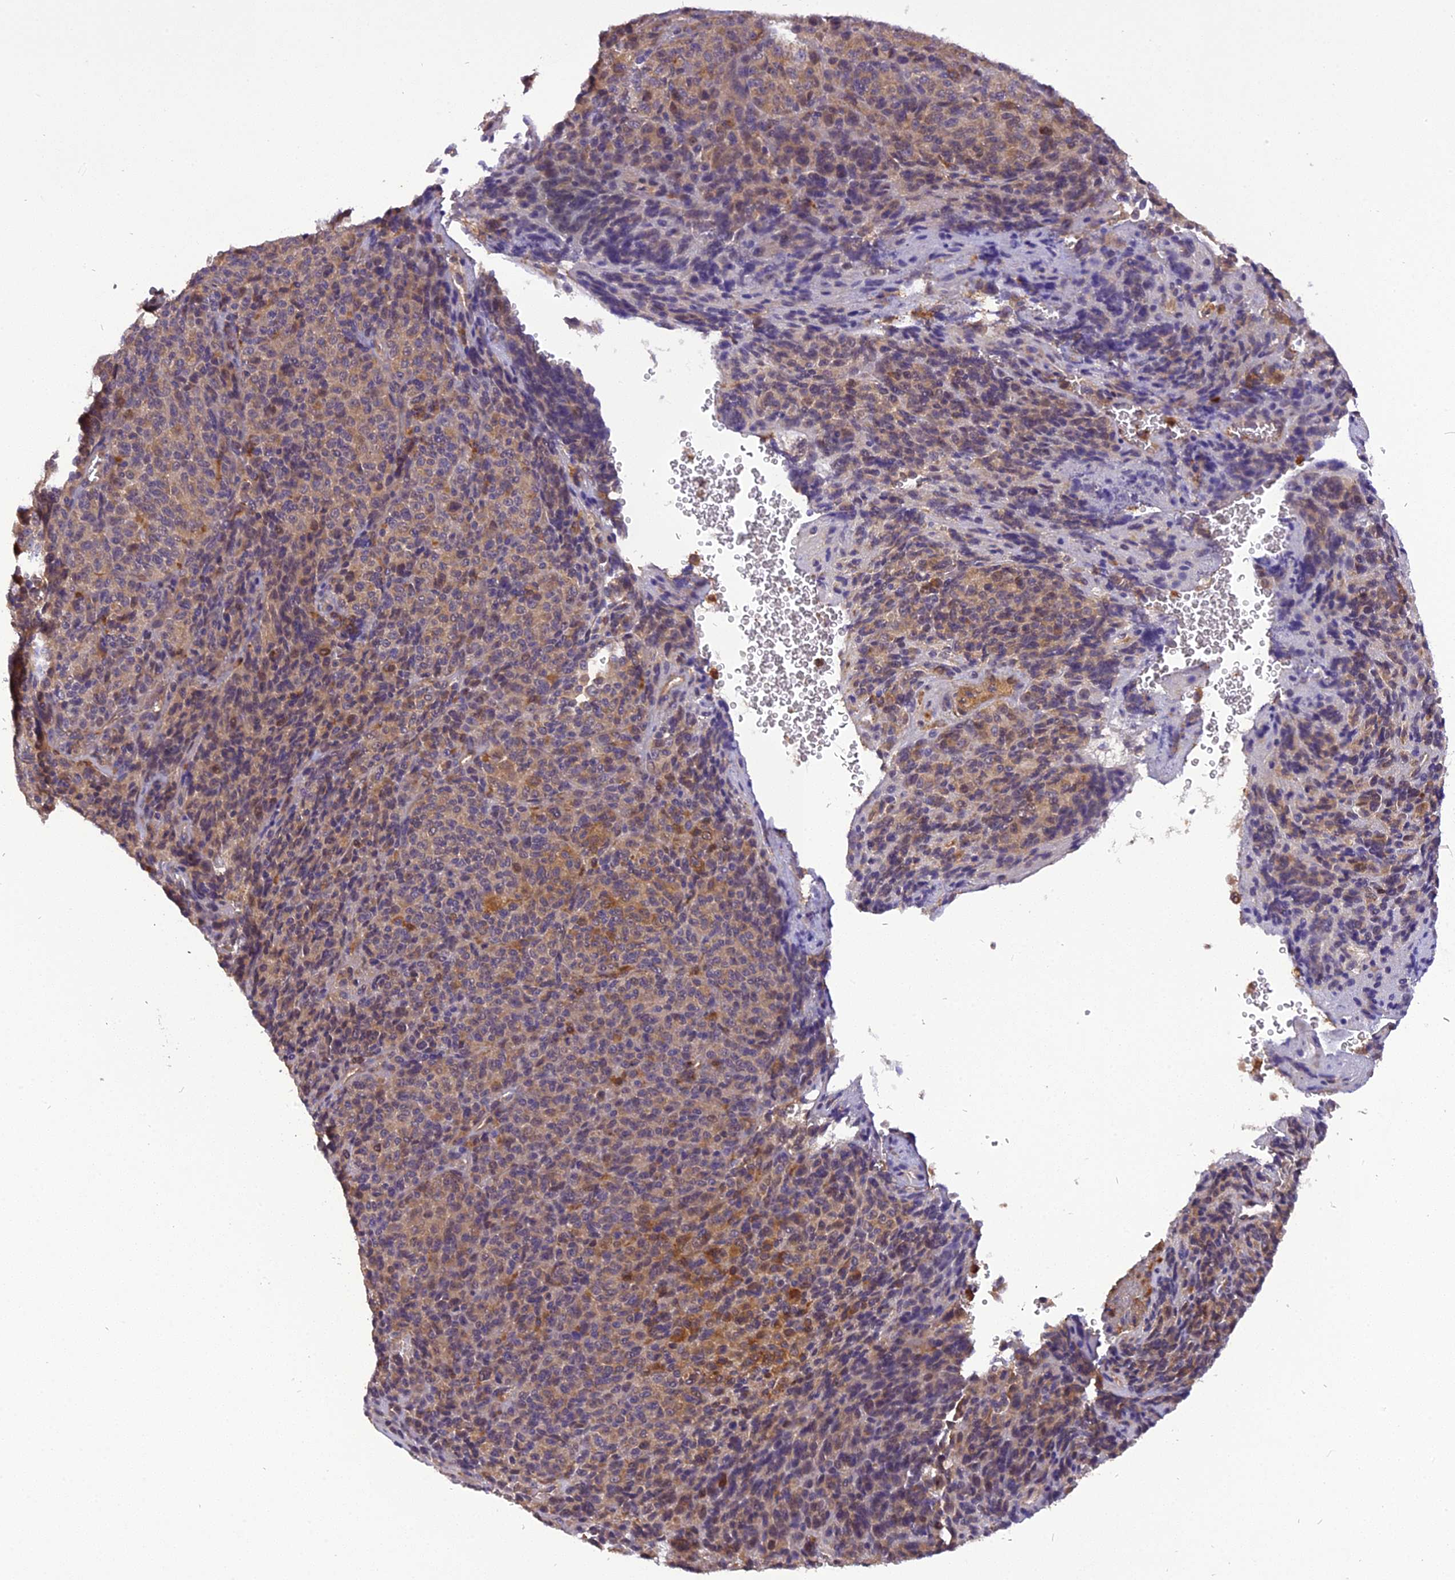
{"staining": {"intensity": "moderate", "quantity": "25%-75%", "location": "cytoplasmic/membranous"}, "tissue": "melanoma", "cell_type": "Tumor cells", "image_type": "cancer", "snomed": [{"axis": "morphology", "description": "Malignant melanoma, Metastatic site"}, {"axis": "topography", "description": "Brain"}], "caption": "The immunohistochemical stain highlights moderate cytoplasmic/membranous staining in tumor cells of melanoma tissue.", "gene": "STOML1", "patient": {"sex": "female", "age": 56}}